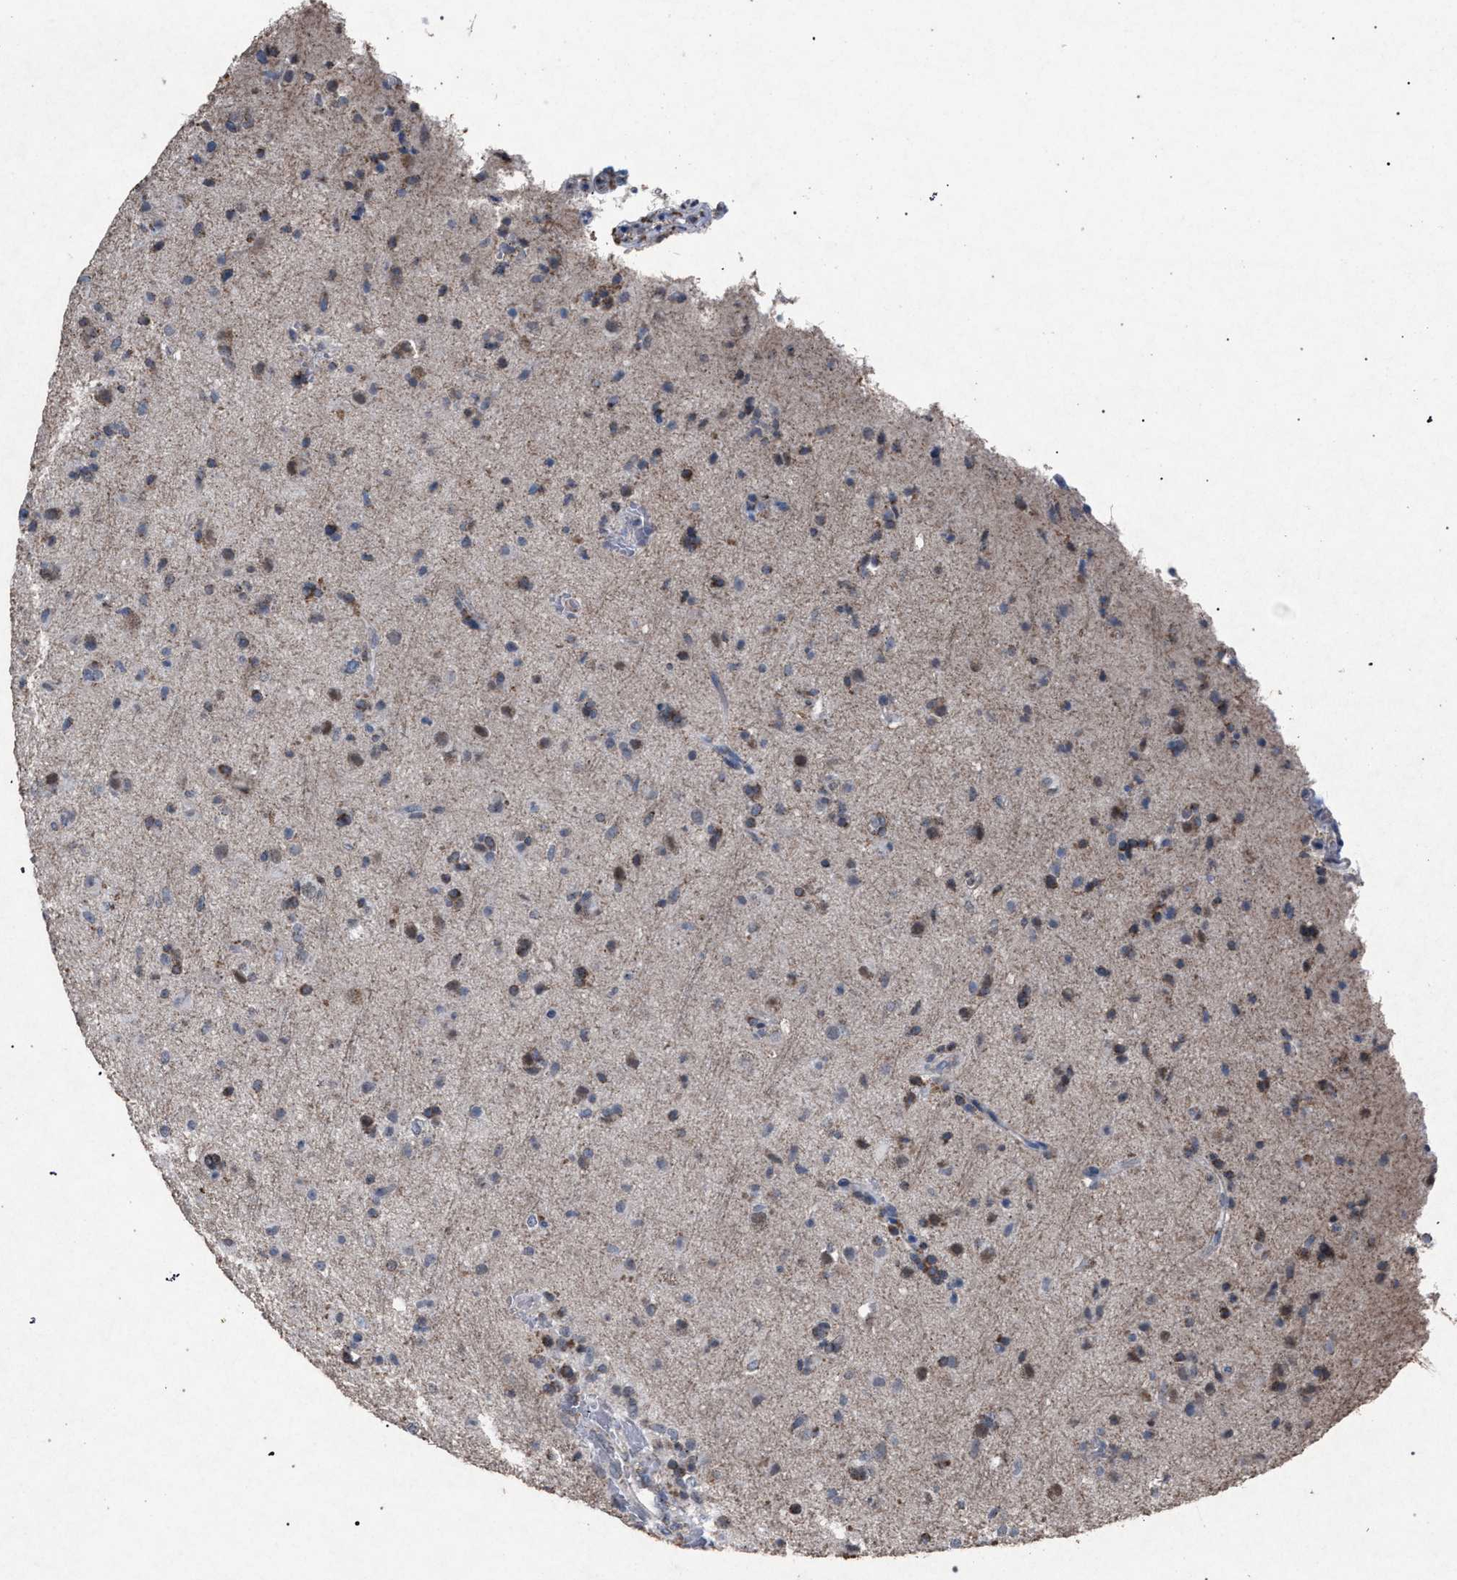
{"staining": {"intensity": "weak", "quantity": ">75%", "location": "cytoplasmic/membranous"}, "tissue": "glioma", "cell_type": "Tumor cells", "image_type": "cancer", "snomed": [{"axis": "morphology", "description": "Glioma, malignant, Low grade"}, {"axis": "topography", "description": "Brain"}], "caption": "IHC histopathology image of neoplastic tissue: human malignant low-grade glioma stained using IHC displays low levels of weak protein expression localized specifically in the cytoplasmic/membranous of tumor cells, appearing as a cytoplasmic/membranous brown color.", "gene": "HSD17B4", "patient": {"sex": "male", "age": 65}}